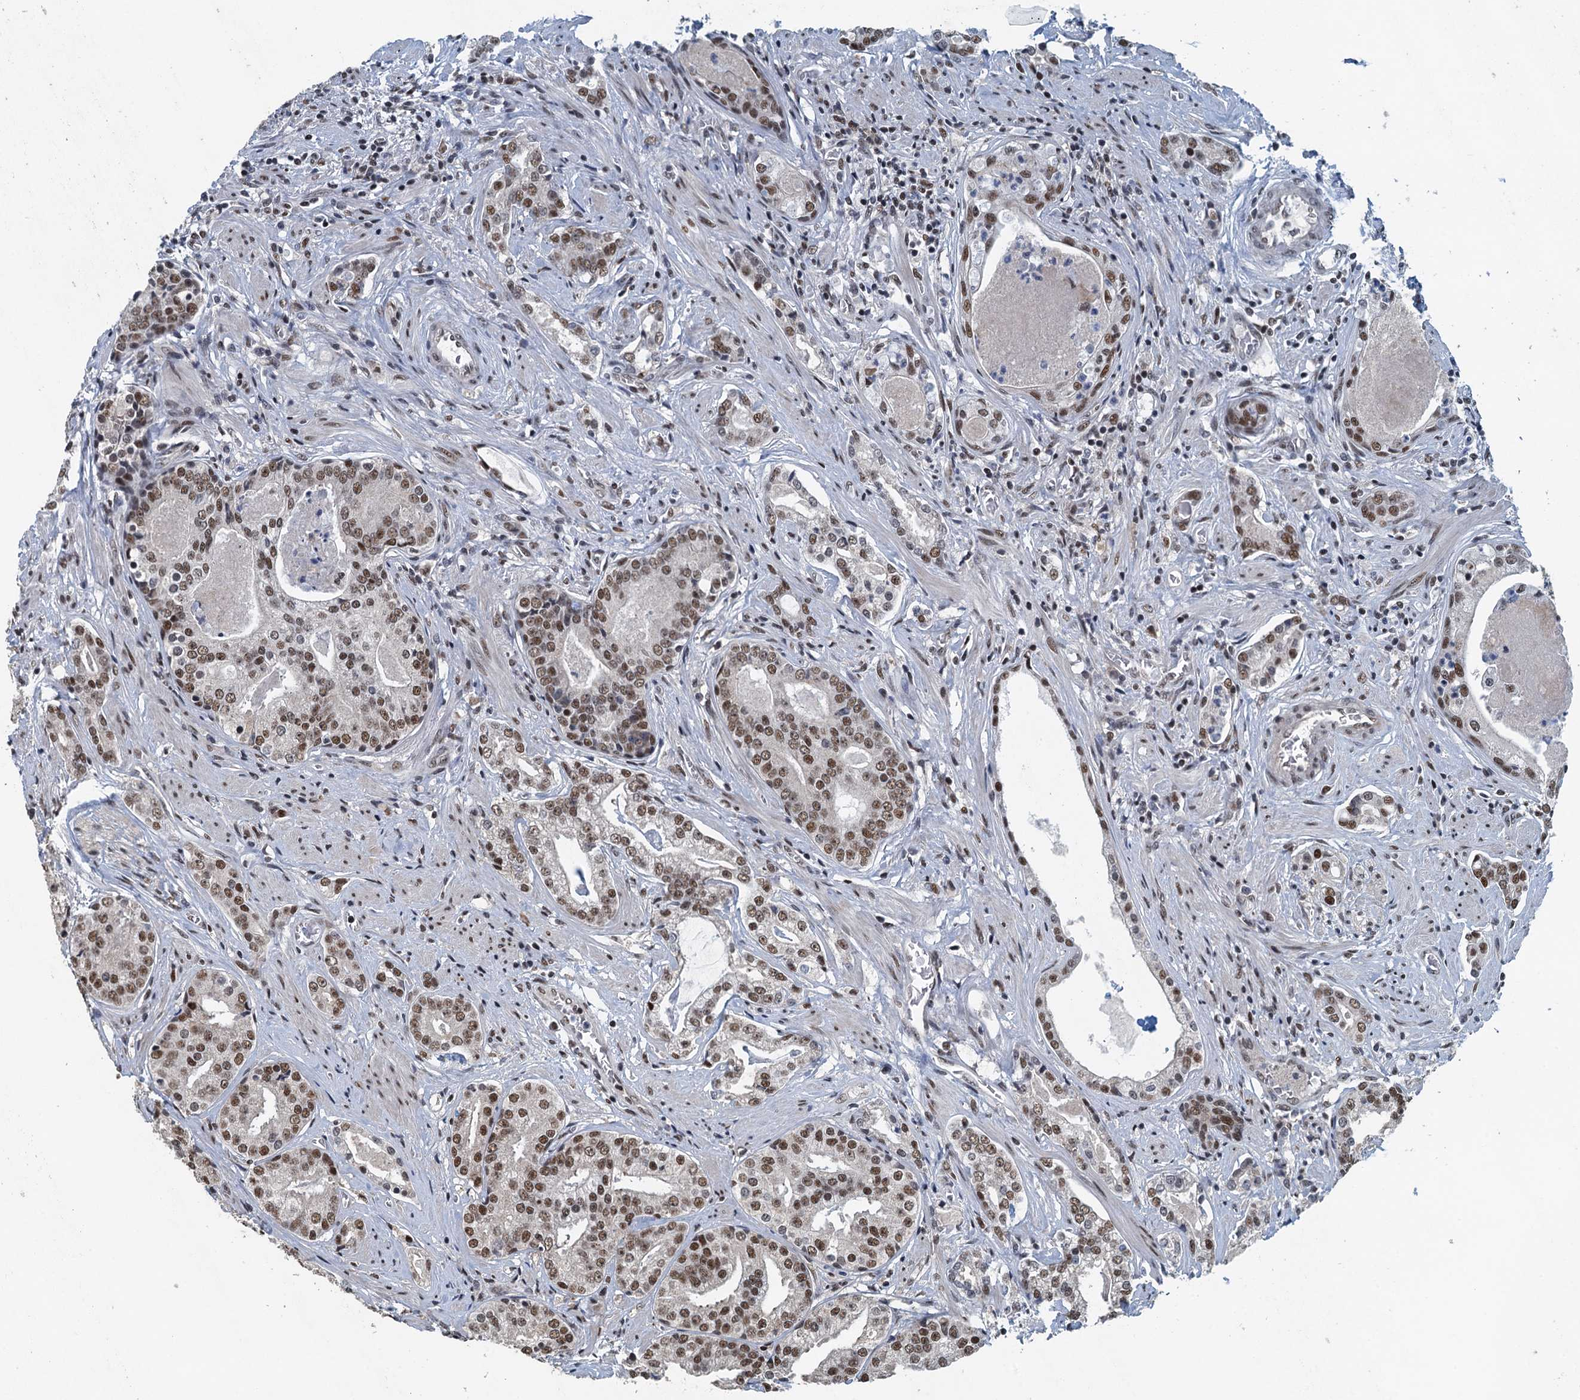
{"staining": {"intensity": "moderate", "quantity": ">75%", "location": "nuclear"}, "tissue": "prostate cancer", "cell_type": "Tumor cells", "image_type": "cancer", "snomed": [{"axis": "morphology", "description": "Adenocarcinoma, High grade"}, {"axis": "topography", "description": "Prostate"}], "caption": "Protein expression analysis of adenocarcinoma (high-grade) (prostate) displays moderate nuclear positivity in approximately >75% of tumor cells. (brown staining indicates protein expression, while blue staining denotes nuclei).", "gene": "MTA3", "patient": {"sex": "male", "age": 58}}